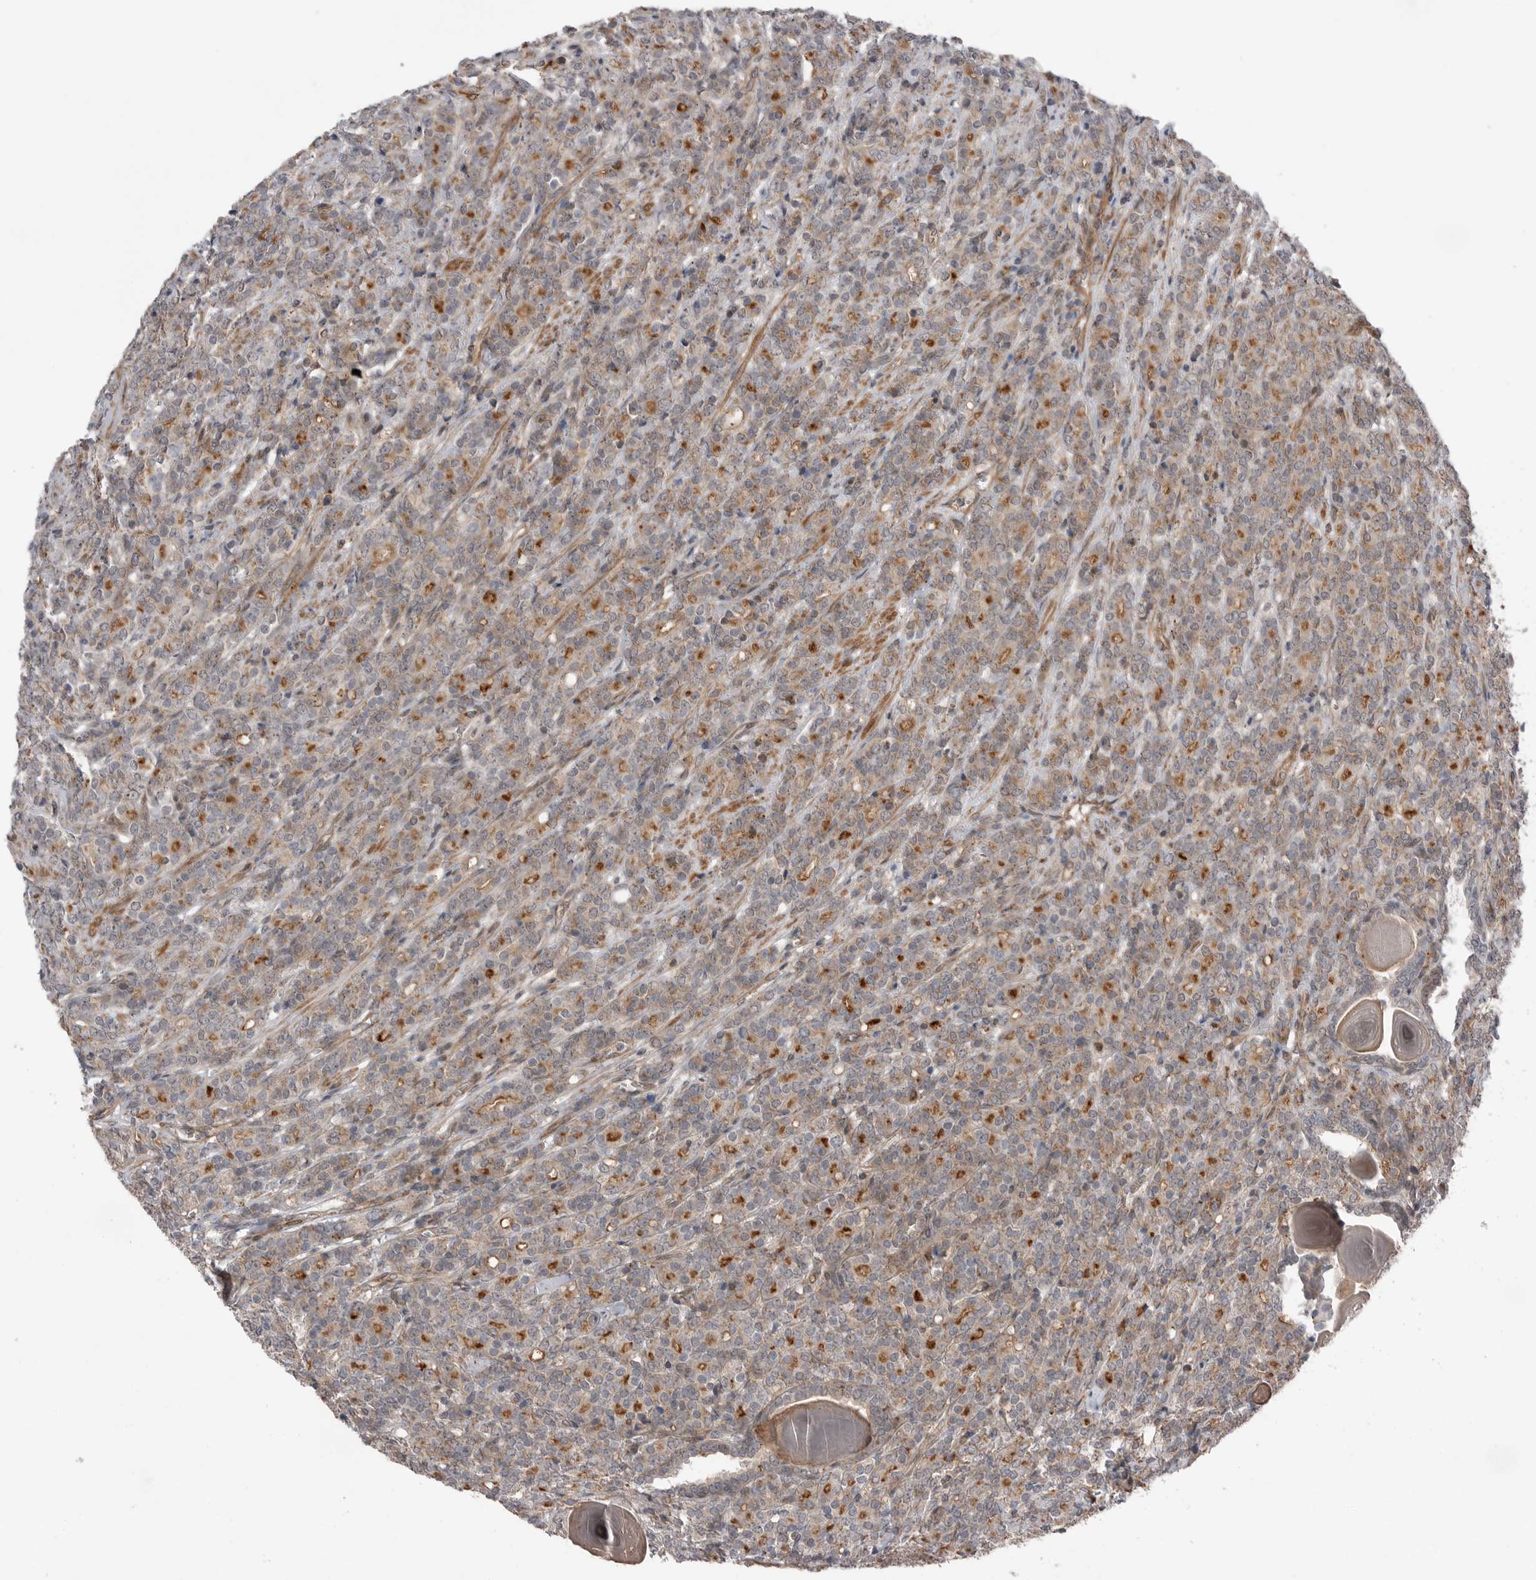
{"staining": {"intensity": "weak", "quantity": ">75%", "location": "cytoplasmic/membranous"}, "tissue": "prostate cancer", "cell_type": "Tumor cells", "image_type": "cancer", "snomed": [{"axis": "morphology", "description": "Adenocarcinoma, High grade"}, {"axis": "topography", "description": "Prostate"}], "caption": "This image shows prostate cancer stained with immunohistochemistry to label a protein in brown. The cytoplasmic/membranous of tumor cells show weak positivity for the protein. Nuclei are counter-stained blue.", "gene": "PEAK1", "patient": {"sex": "male", "age": 62}}